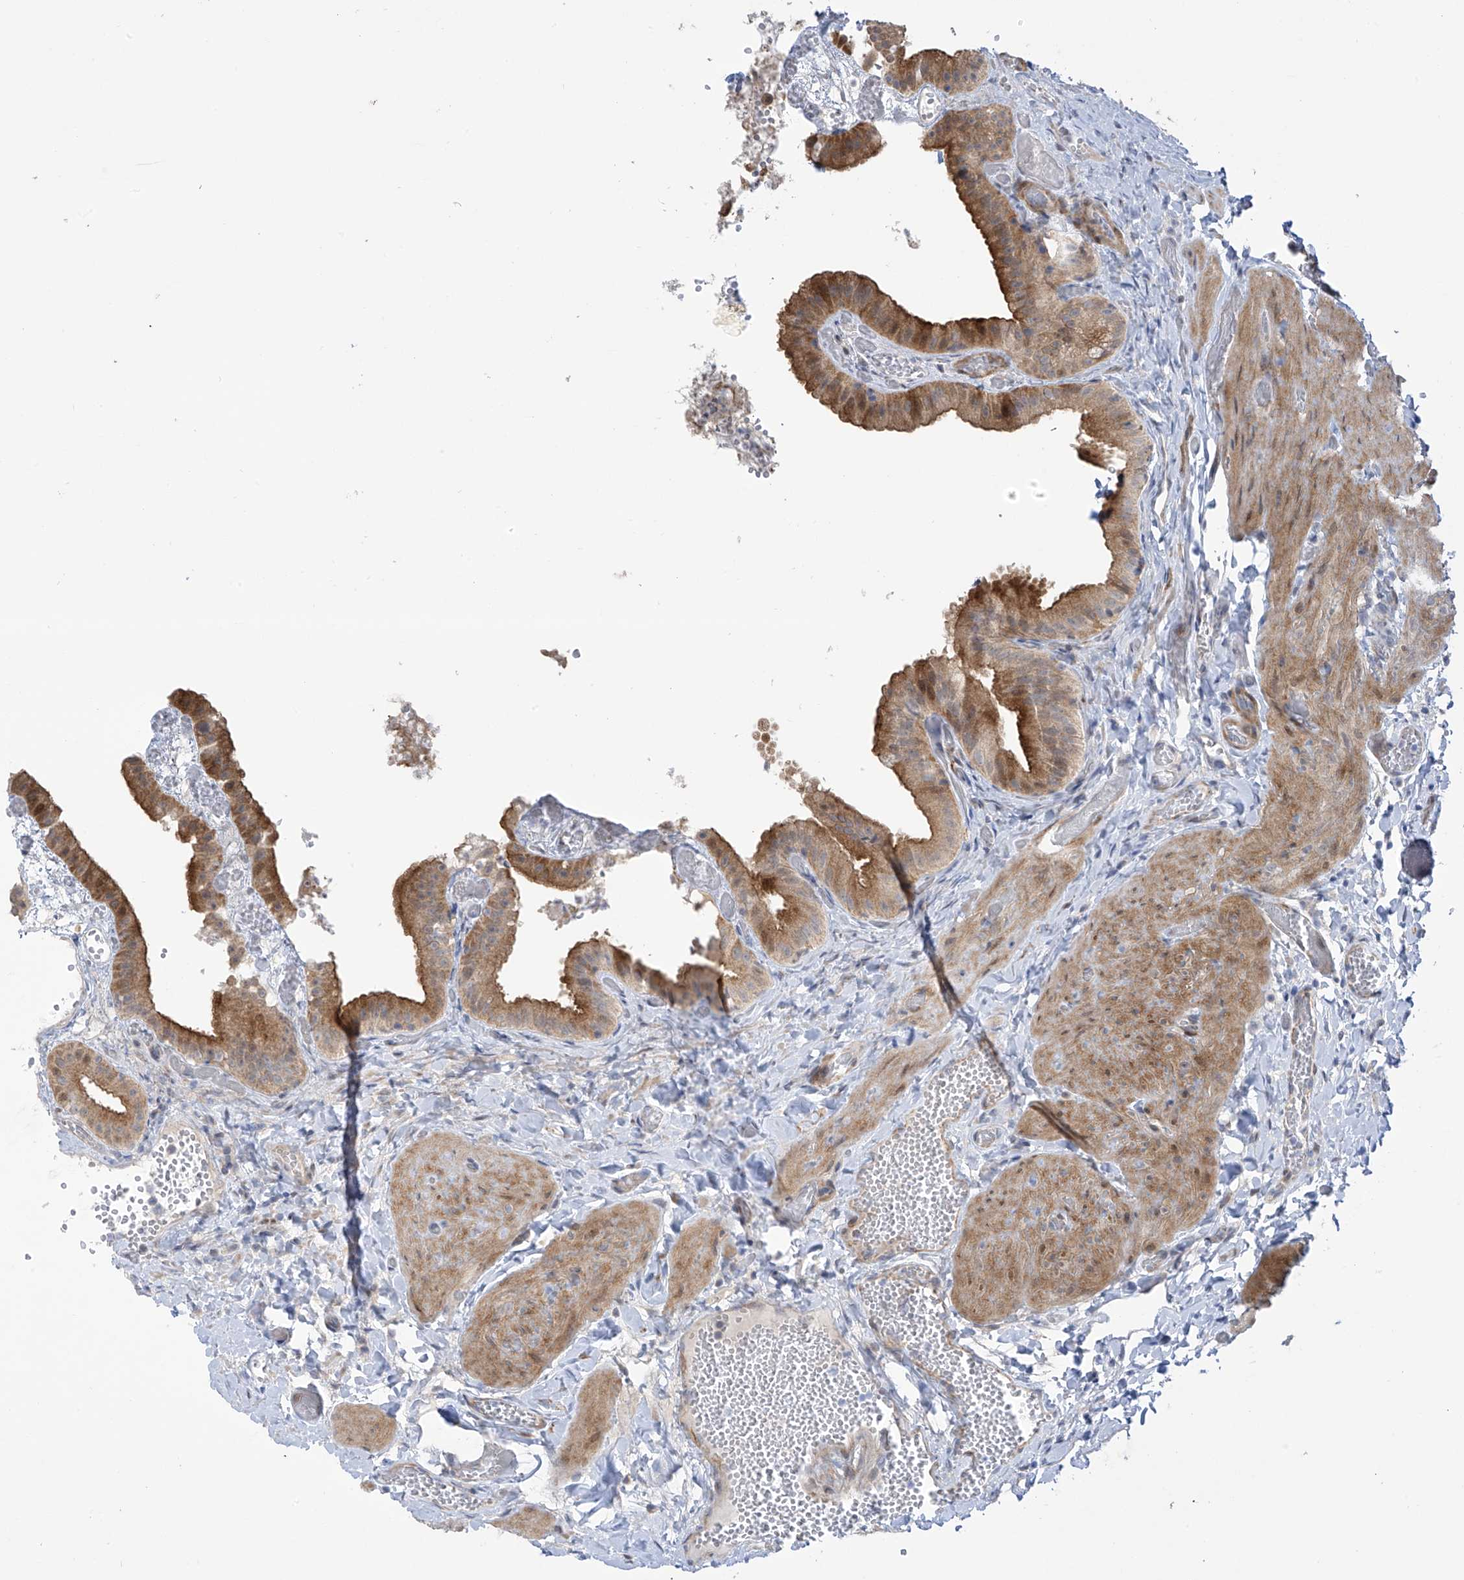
{"staining": {"intensity": "strong", "quantity": ">75%", "location": "cytoplasmic/membranous,nuclear"}, "tissue": "gallbladder", "cell_type": "Glandular cells", "image_type": "normal", "snomed": [{"axis": "morphology", "description": "Normal tissue, NOS"}, {"axis": "topography", "description": "Gallbladder"}], "caption": "Brown immunohistochemical staining in benign human gallbladder exhibits strong cytoplasmic/membranous,nuclear staining in about >75% of glandular cells.", "gene": "ZNF641", "patient": {"sex": "female", "age": 64}}